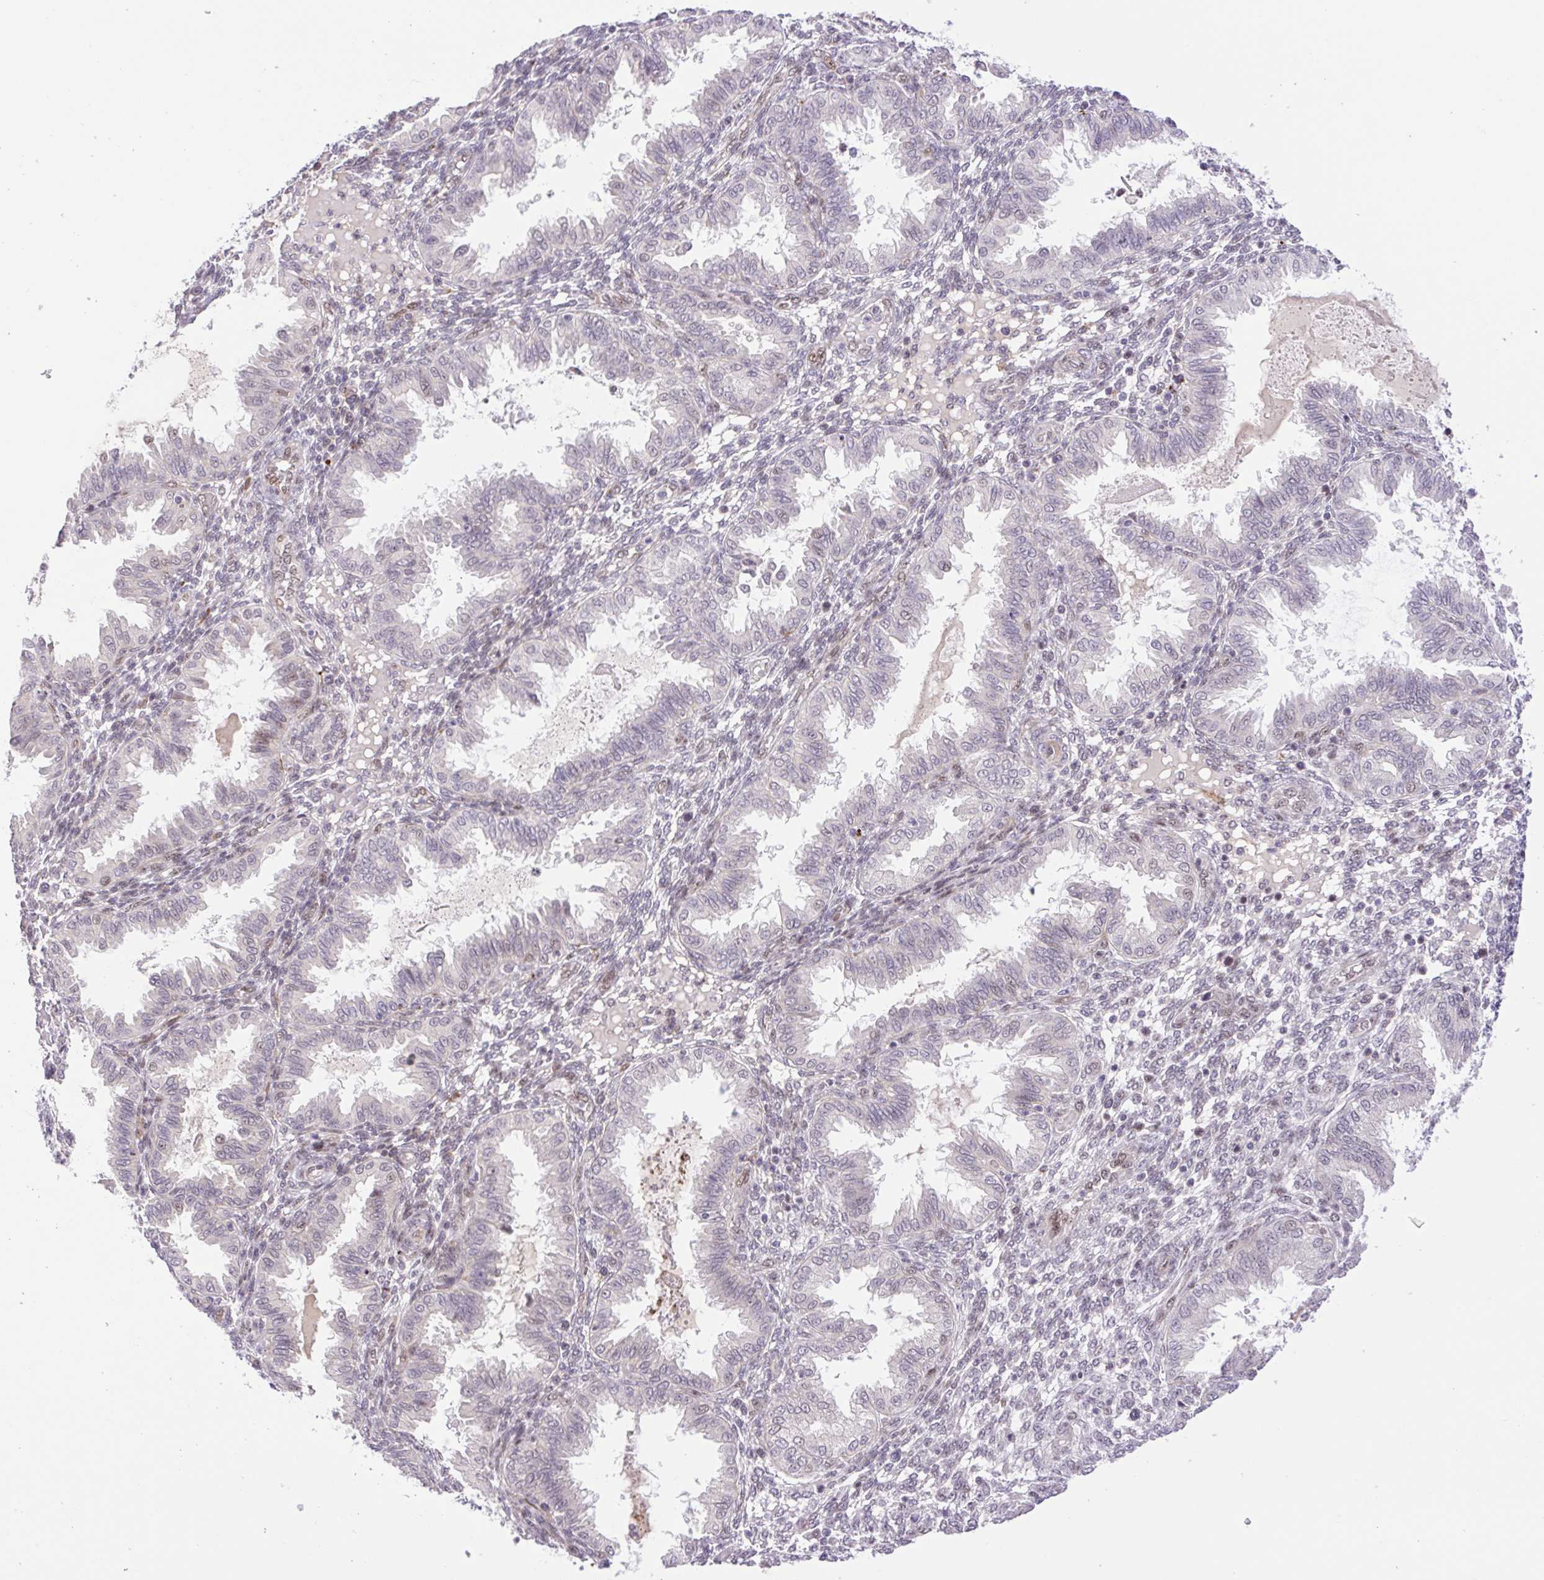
{"staining": {"intensity": "negative", "quantity": "none", "location": "none"}, "tissue": "endometrium", "cell_type": "Cells in endometrial stroma", "image_type": "normal", "snomed": [{"axis": "morphology", "description": "Normal tissue, NOS"}, {"axis": "topography", "description": "Endometrium"}], "caption": "Immunohistochemistry histopathology image of benign endometrium: human endometrium stained with DAB (3,3'-diaminobenzidine) shows no significant protein expression in cells in endometrial stroma. Brightfield microscopy of immunohistochemistry (IHC) stained with DAB (3,3'-diaminobenzidine) (brown) and hematoxylin (blue), captured at high magnification.", "gene": "ERG", "patient": {"sex": "female", "age": 33}}